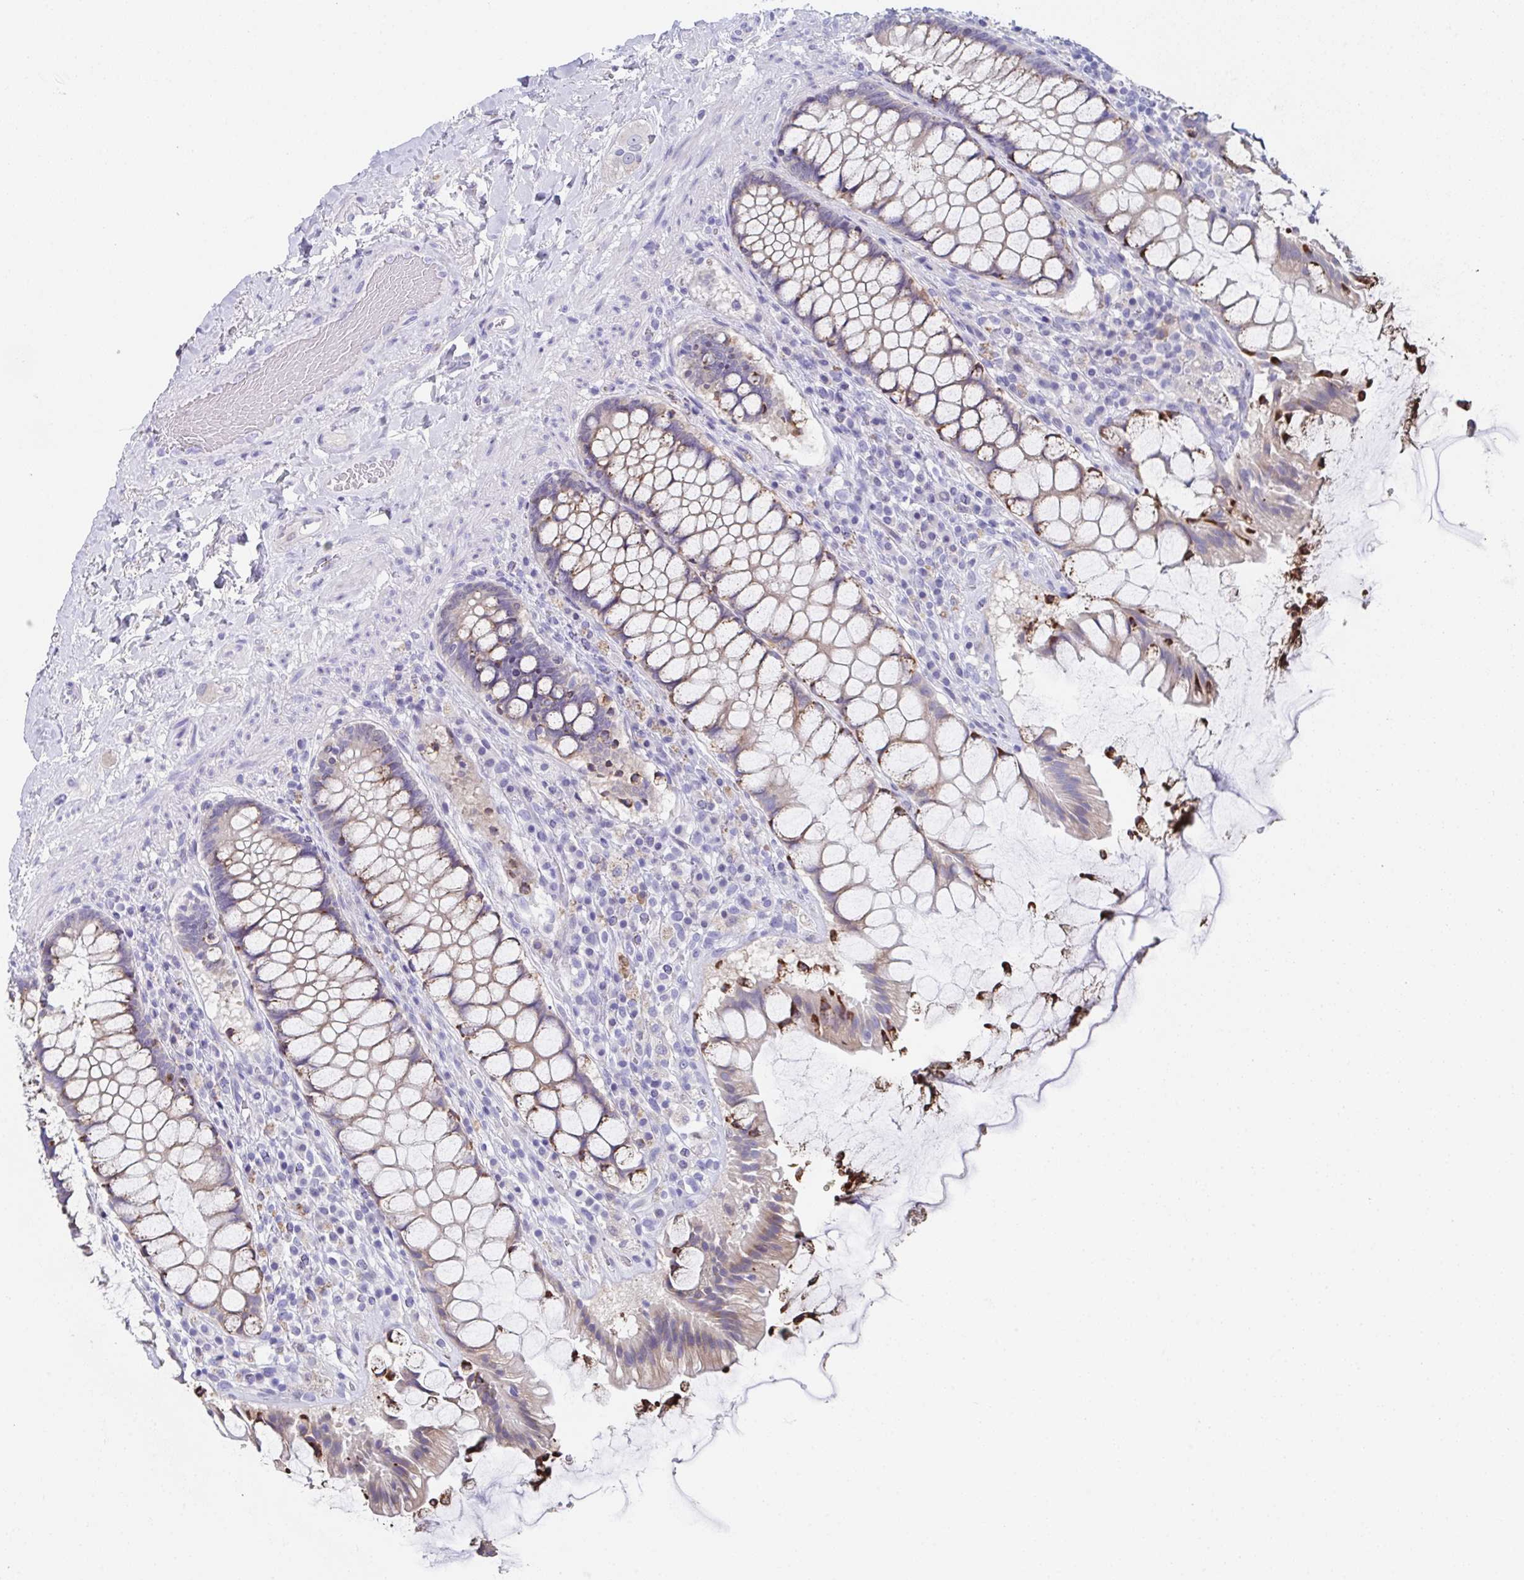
{"staining": {"intensity": "moderate", "quantity": "25%-75%", "location": "cytoplasmic/membranous"}, "tissue": "rectum", "cell_type": "Glandular cells", "image_type": "normal", "snomed": [{"axis": "morphology", "description": "Normal tissue, NOS"}, {"axis": "topography", "description": "Rectum"}], "caption": "Human rectum stained with a brown dye demonstrates moderate cytoplasmic/membranous positive staining in approximately 25%-75% of glandular cells.", "gene": "SSC4D", "patient": {"sex": "female", "age": 58}}